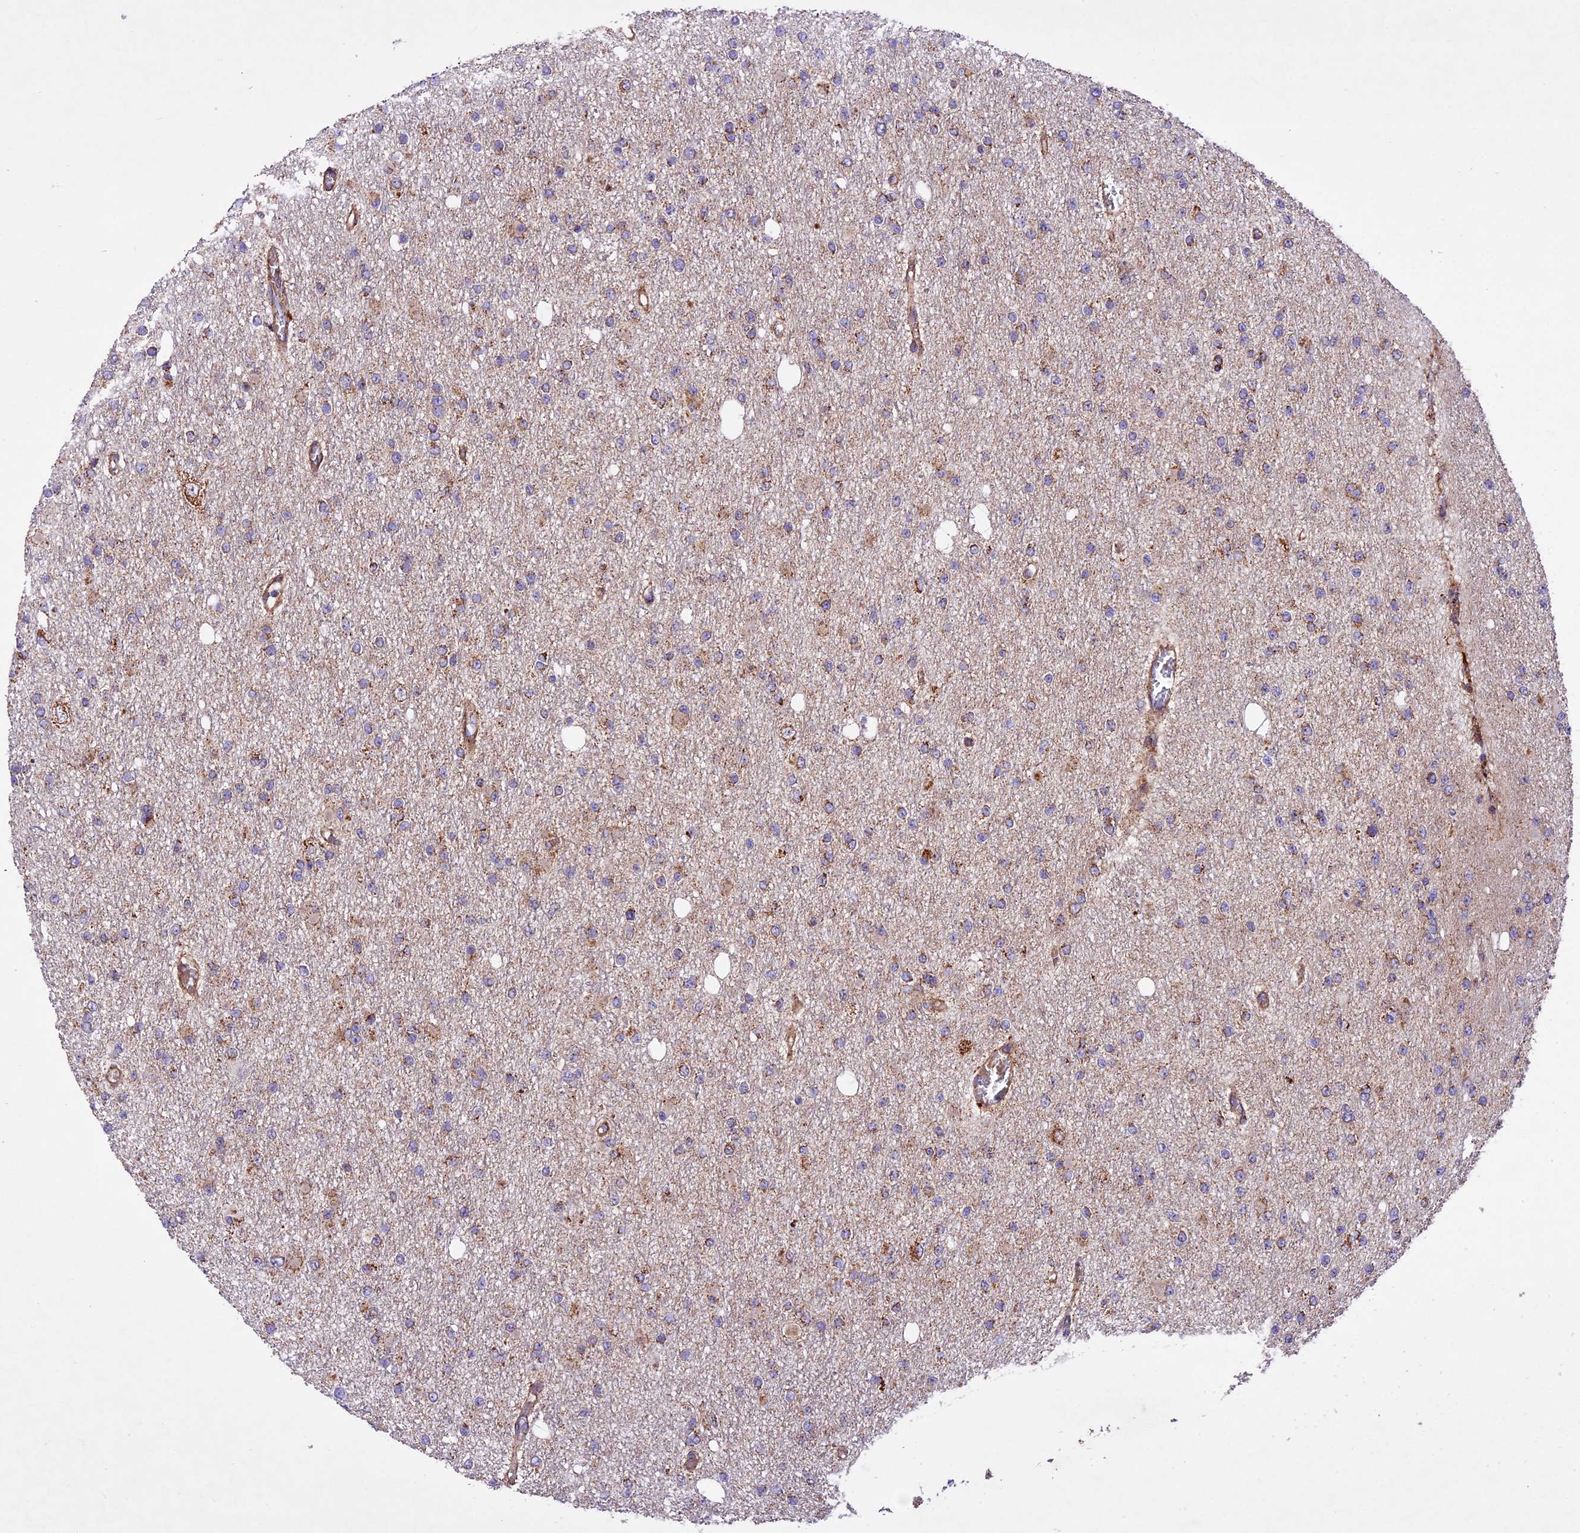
{"staining": {"intensity": "moderate", "quantity": "<25%", "location": "cytoplasmic/membranous"}, "tissue": "glioma", "cell_type": "Tumor cells", "image_type": "cancer", "snomed": [{"axis": "morphology", "description": "Glioma, malignant, Low grade"}, {"axis": "topography", "description": "Brain"}], "caption": "Immunohistochemical staining of human low-grade glioma (malignant) exhibits low levels of moderate cytoplasmic/membranous protein staining in about <25% of tumor cells.", "gene": "NDUFA8", "patient": {"sex": "female", "age": 22}}